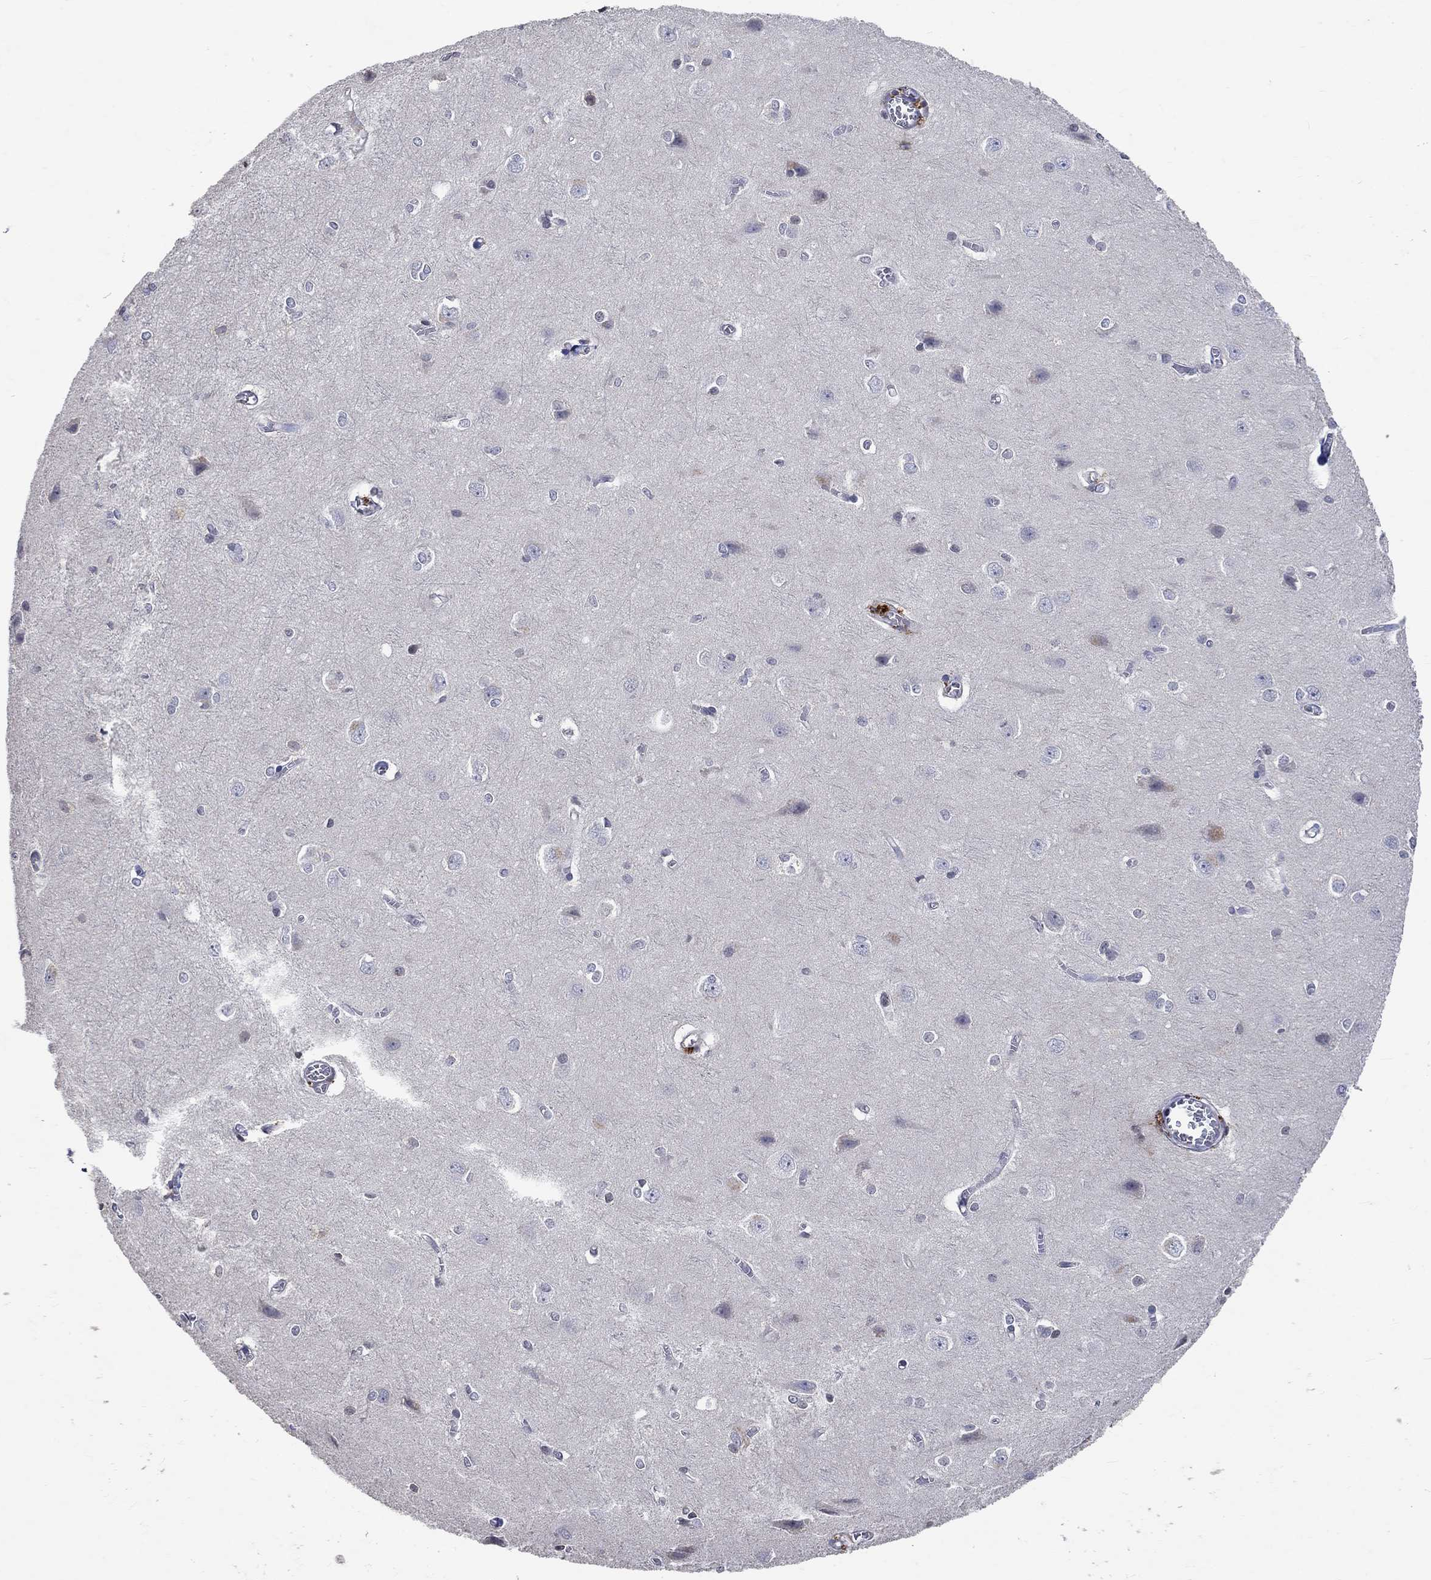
{"staining": {"intensity": "negative", "quantity": "none", "location": "none"}, "tissue": "cerebral cortex", "cell_type": "Endothelial cells", "image_type": "normal", "snomed": [{"axis": "morphology", "description": "Normal tissue, NOS"}, {"axis": "topography", "description": "Cerebral cortex"}], "caption": "Immunohistochemical staining of unremarkable cerebral cortex reveals no significant staining in endothelial cells.", "gene": "TMEM169", "patient": {"sex": "male", "age": 37}}